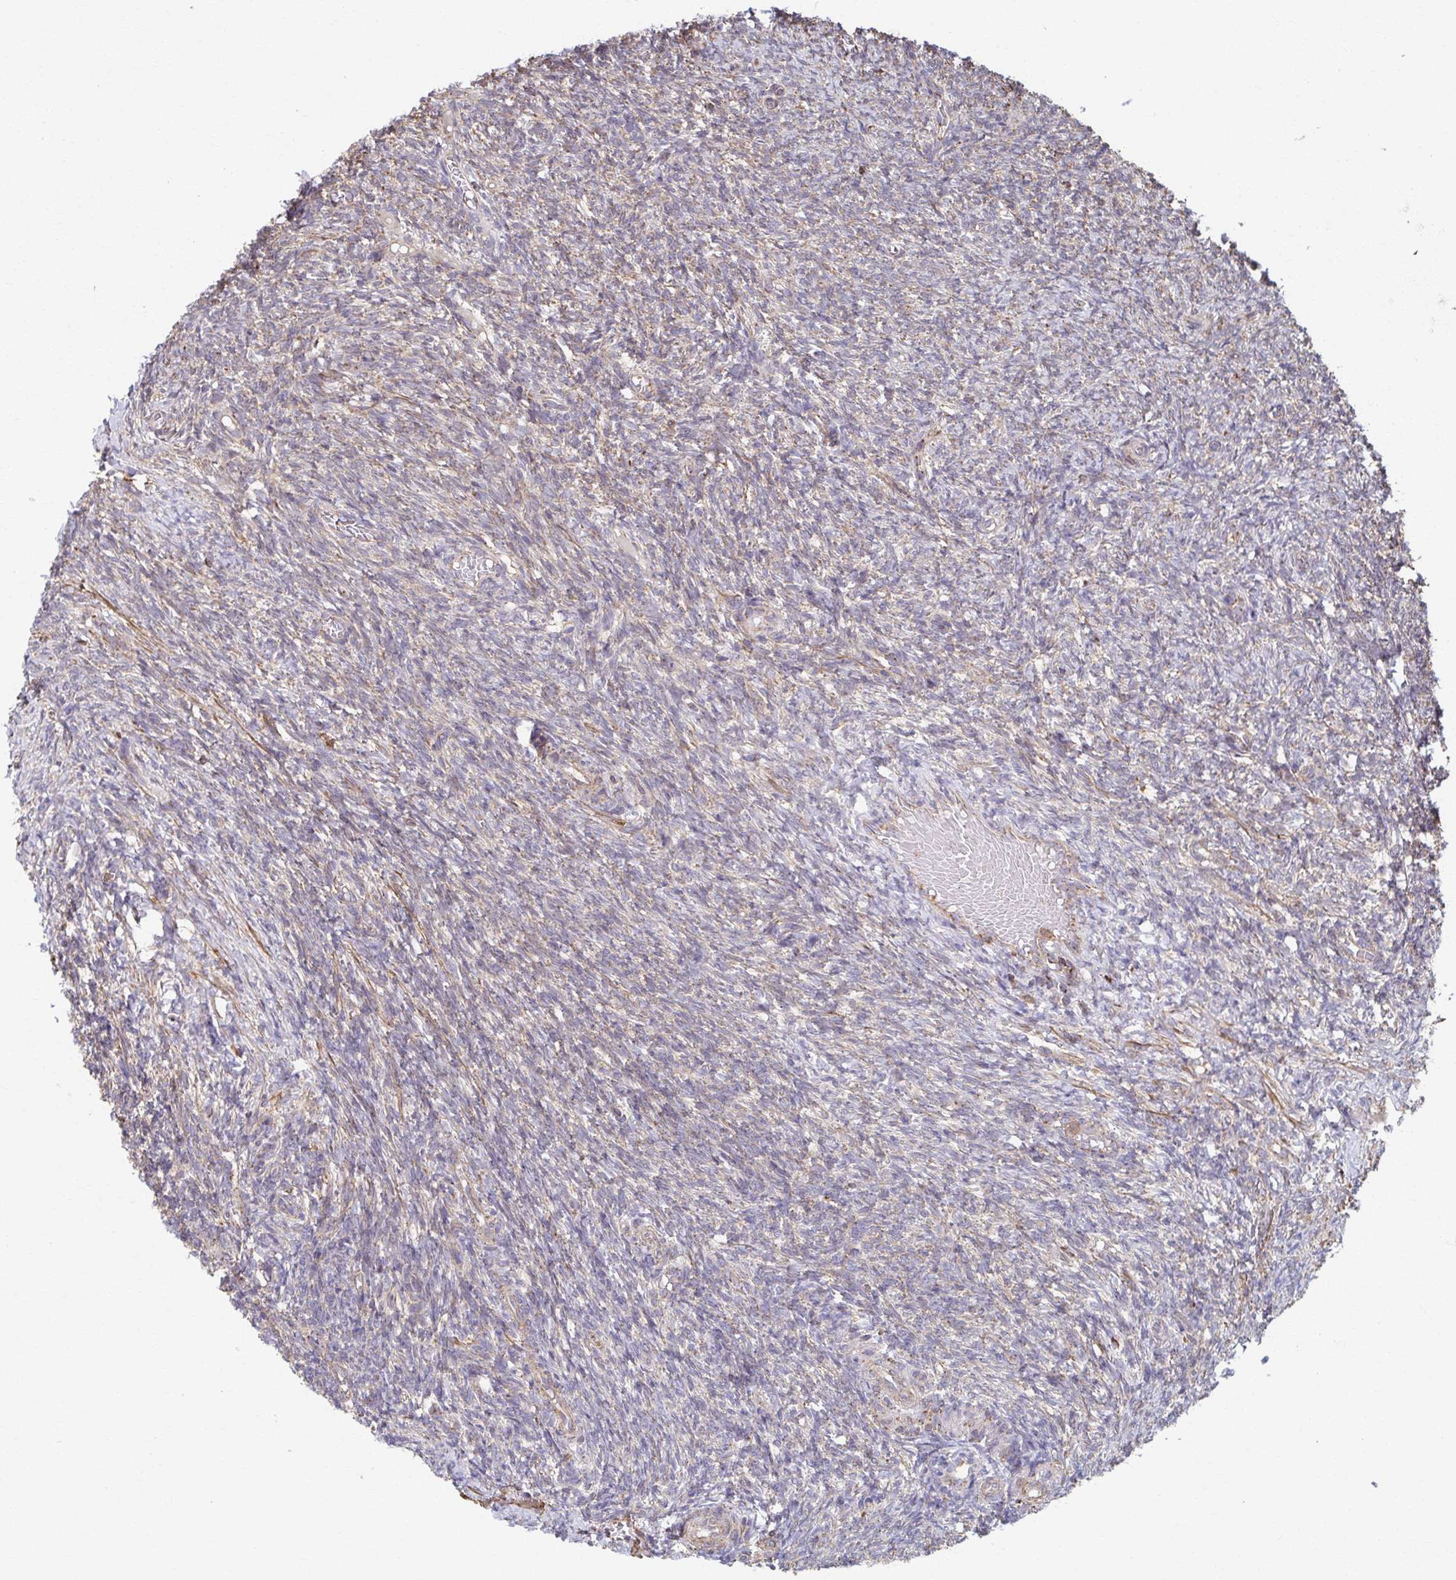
{"staining": {"intensity": "weak", "quantity": ">75%", "location": "cytoplasmic/membranous"}, "tissue": "ovary", "cell_type": "Ovarian stroma cells", "image_type": "normal", "snomed": [{"axis": "morphology", "description": "Normal tissue, NOS"}, {"axis": "topography", "description": "Ovary"}], "caption": "DAB immunohistochemical staining of benign human ovary reveals weak cytoplasmic/membranous protein expression in approximately >75% of ovarian stroma cells.", "gene": "KLHL34", "patient": {"sex": "female", "age": 39}}